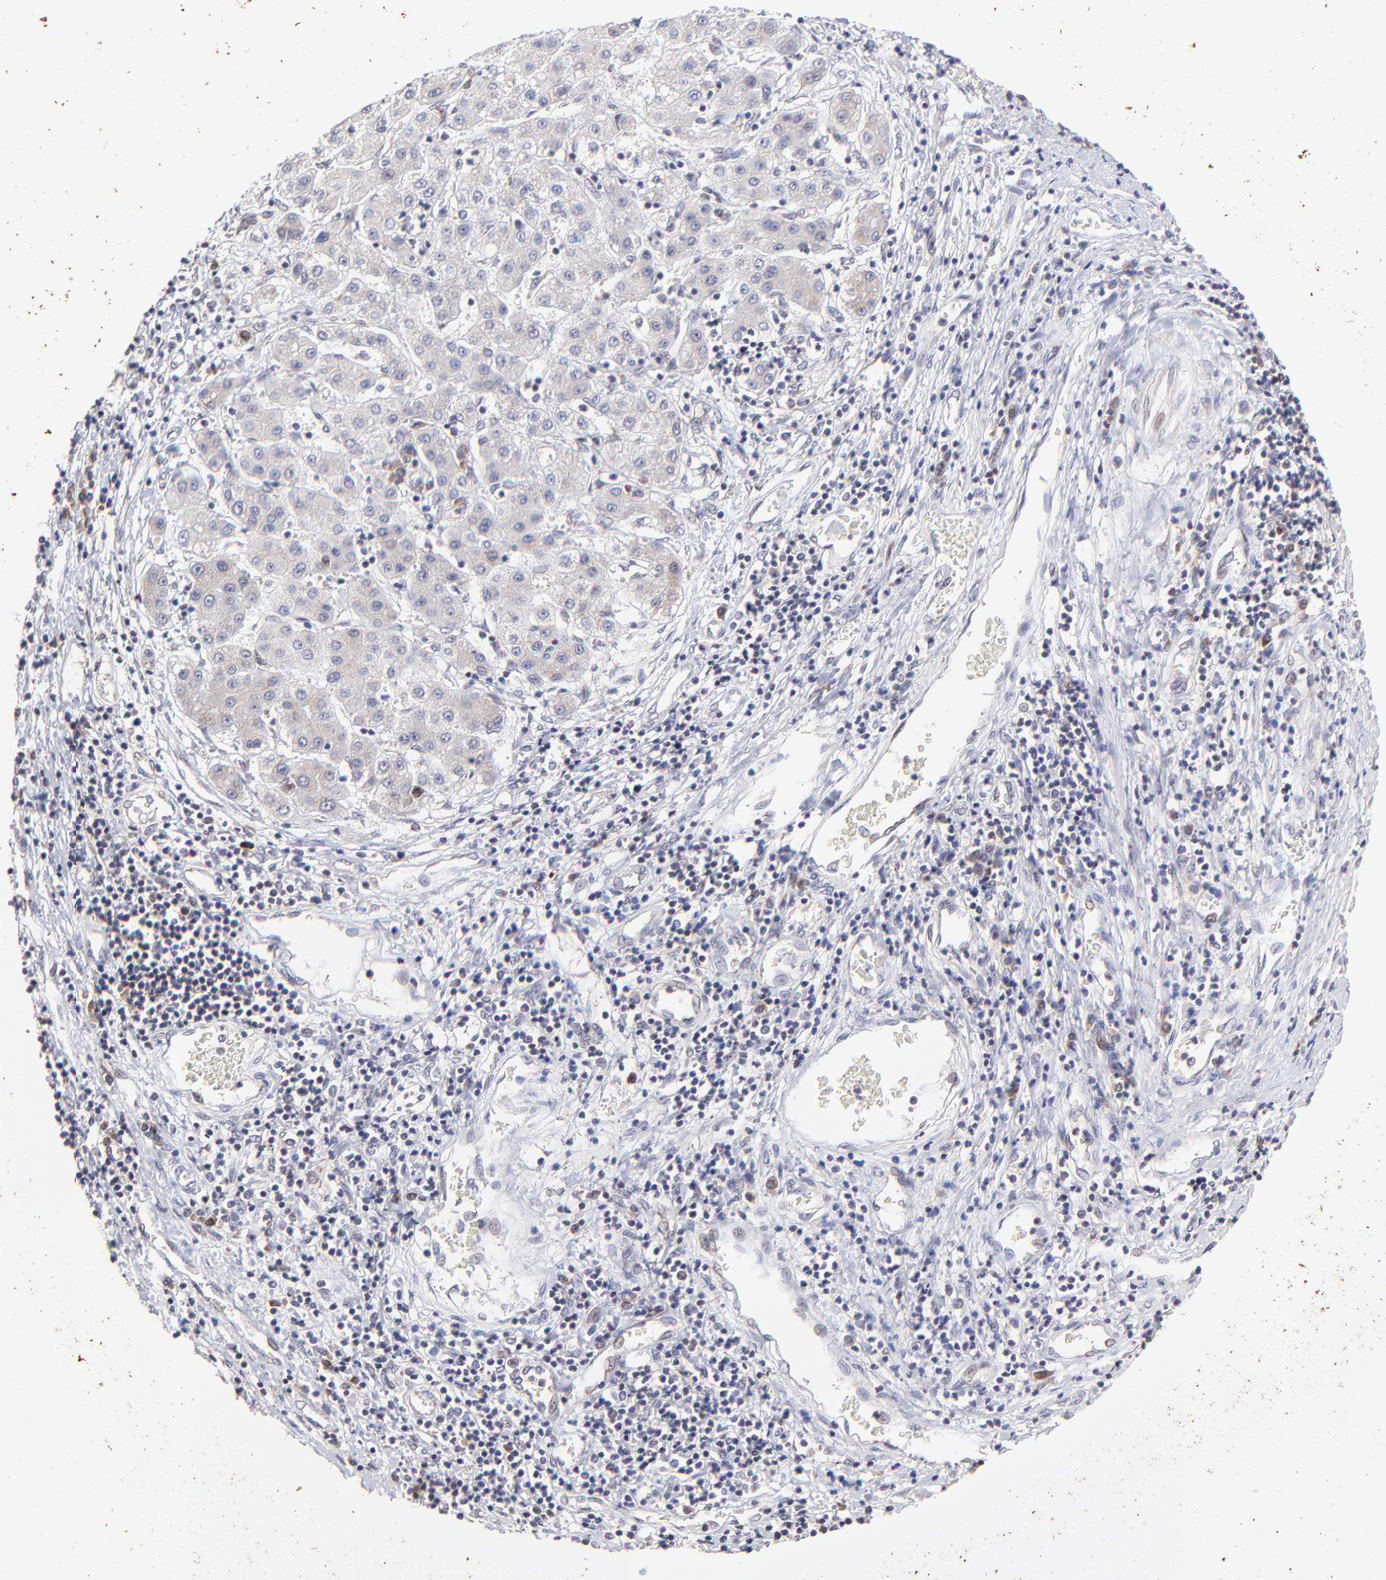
{"staining": {"intensity": "weak", "quantity": ">75%", "location": "cytoplasmic/membranous"}, "tissue": "liver cancer", "cell_type": "Tumor cells", "image_type": "cancer", "snomed": [{"axis": "morphology", "description": "Carcinoma, Hepatocellular, NOS"}, {"axis": "topography", "description": "Liver"}], "caption": "Immunohistochemical staining of human hepatocellular carcinoma (liver) exhibits low levels of weak cytoplasmic/membranous protein expression in about >75% of tumor cells.", "gene": "TNRC6B", "patient": {"sex": "male", "age": 24}}